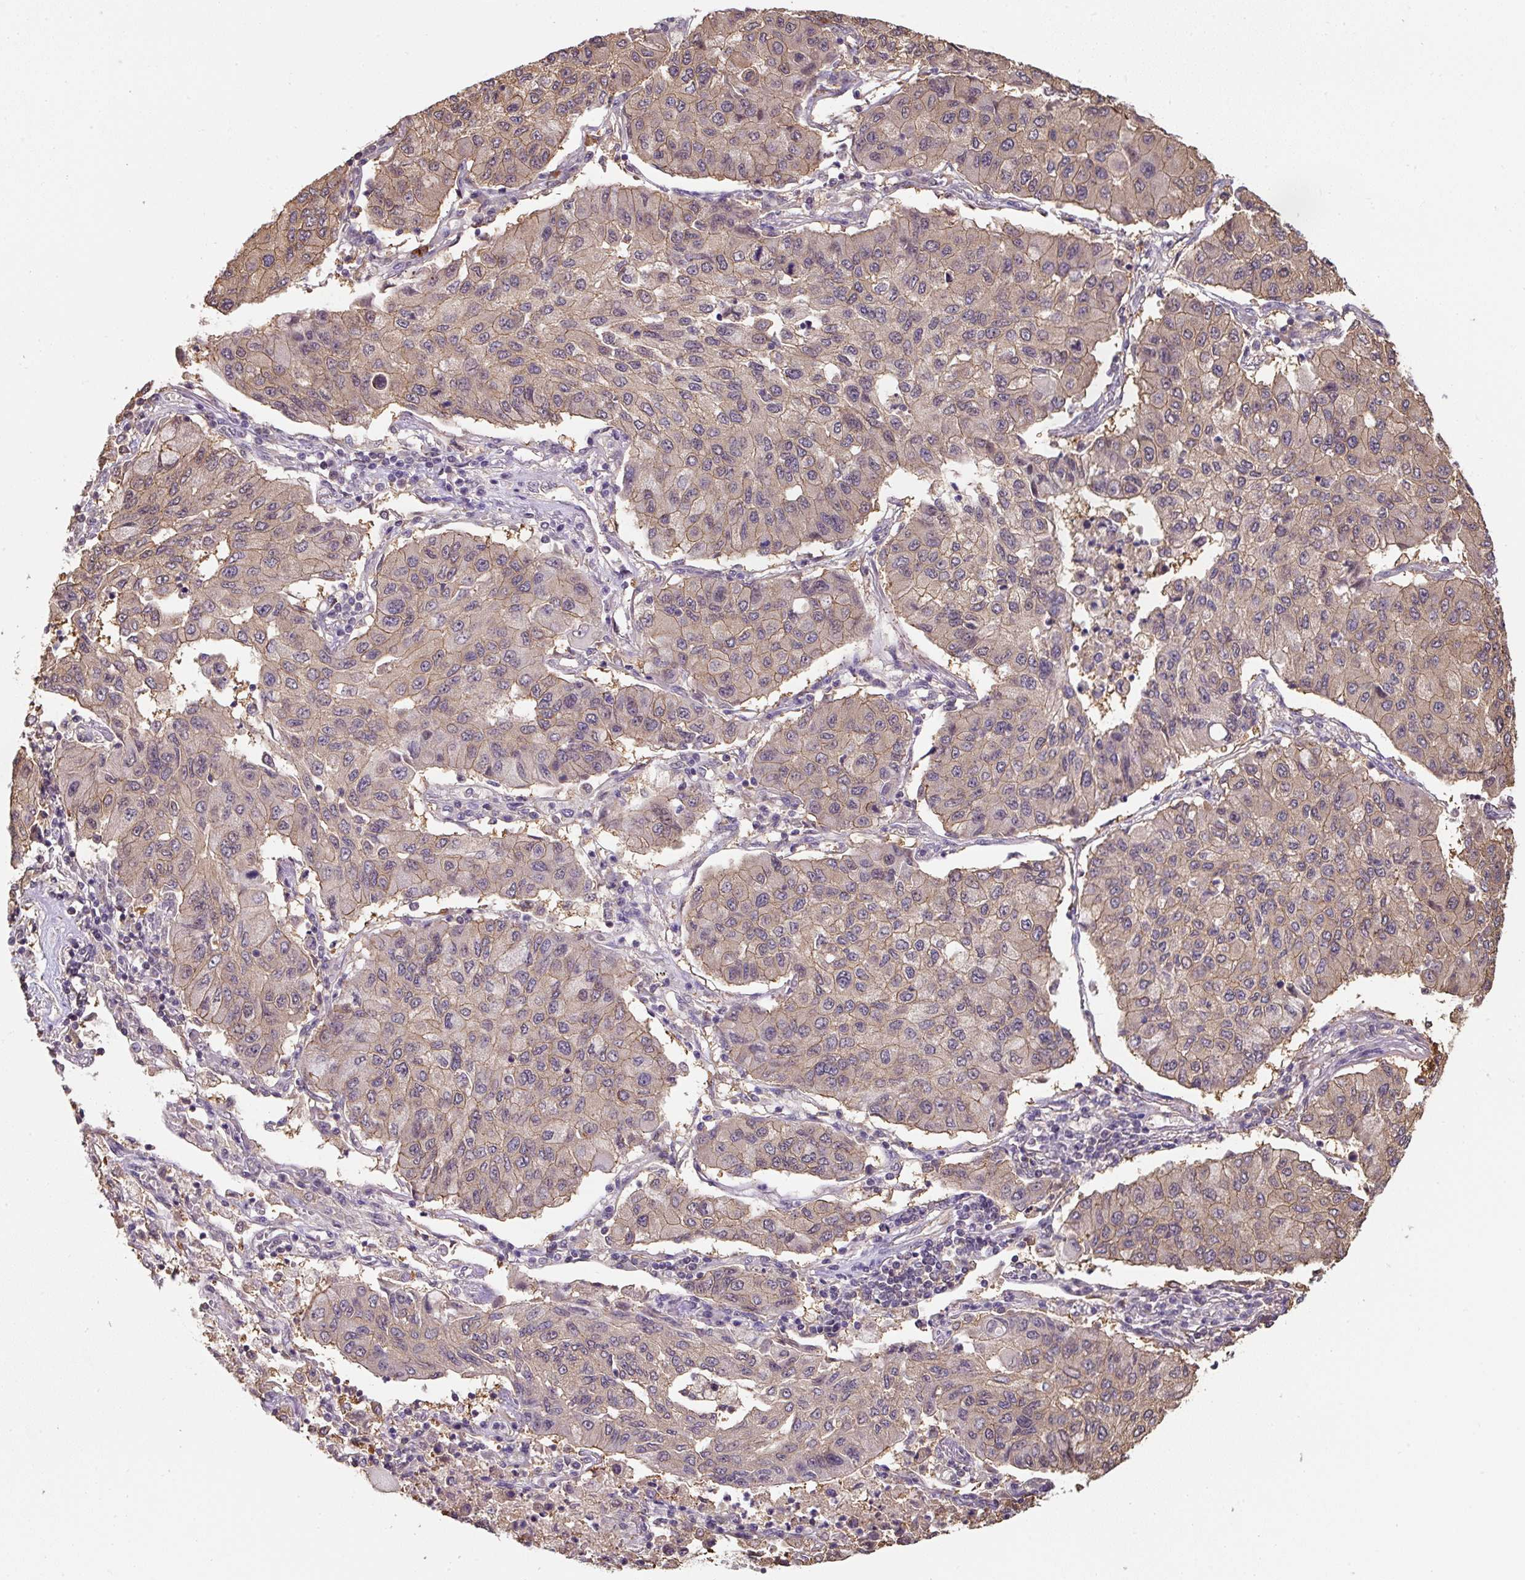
{"staining": {"intensity": "weak", "quantity": "25%-75%", "location": "cytoplasmic/membranous"}, "tissue": "lung cancer", "cell_type": "Tumor cells", "image_type": "cancer", "snomed": [{"axis": "morphology", "description": "Squamous cell carcinoma, NOS"}, {"axis": "topography", "description": "Lung"}], "caption": "Human lung cancer (squamous cell carcinoma) stained for a protein (brown) displays weak cytoplasmic/membranous positive staining in about 25%-75% of tumor cells.", "gene": "ST13", "patient": {"sex": "male", "age": 74}}